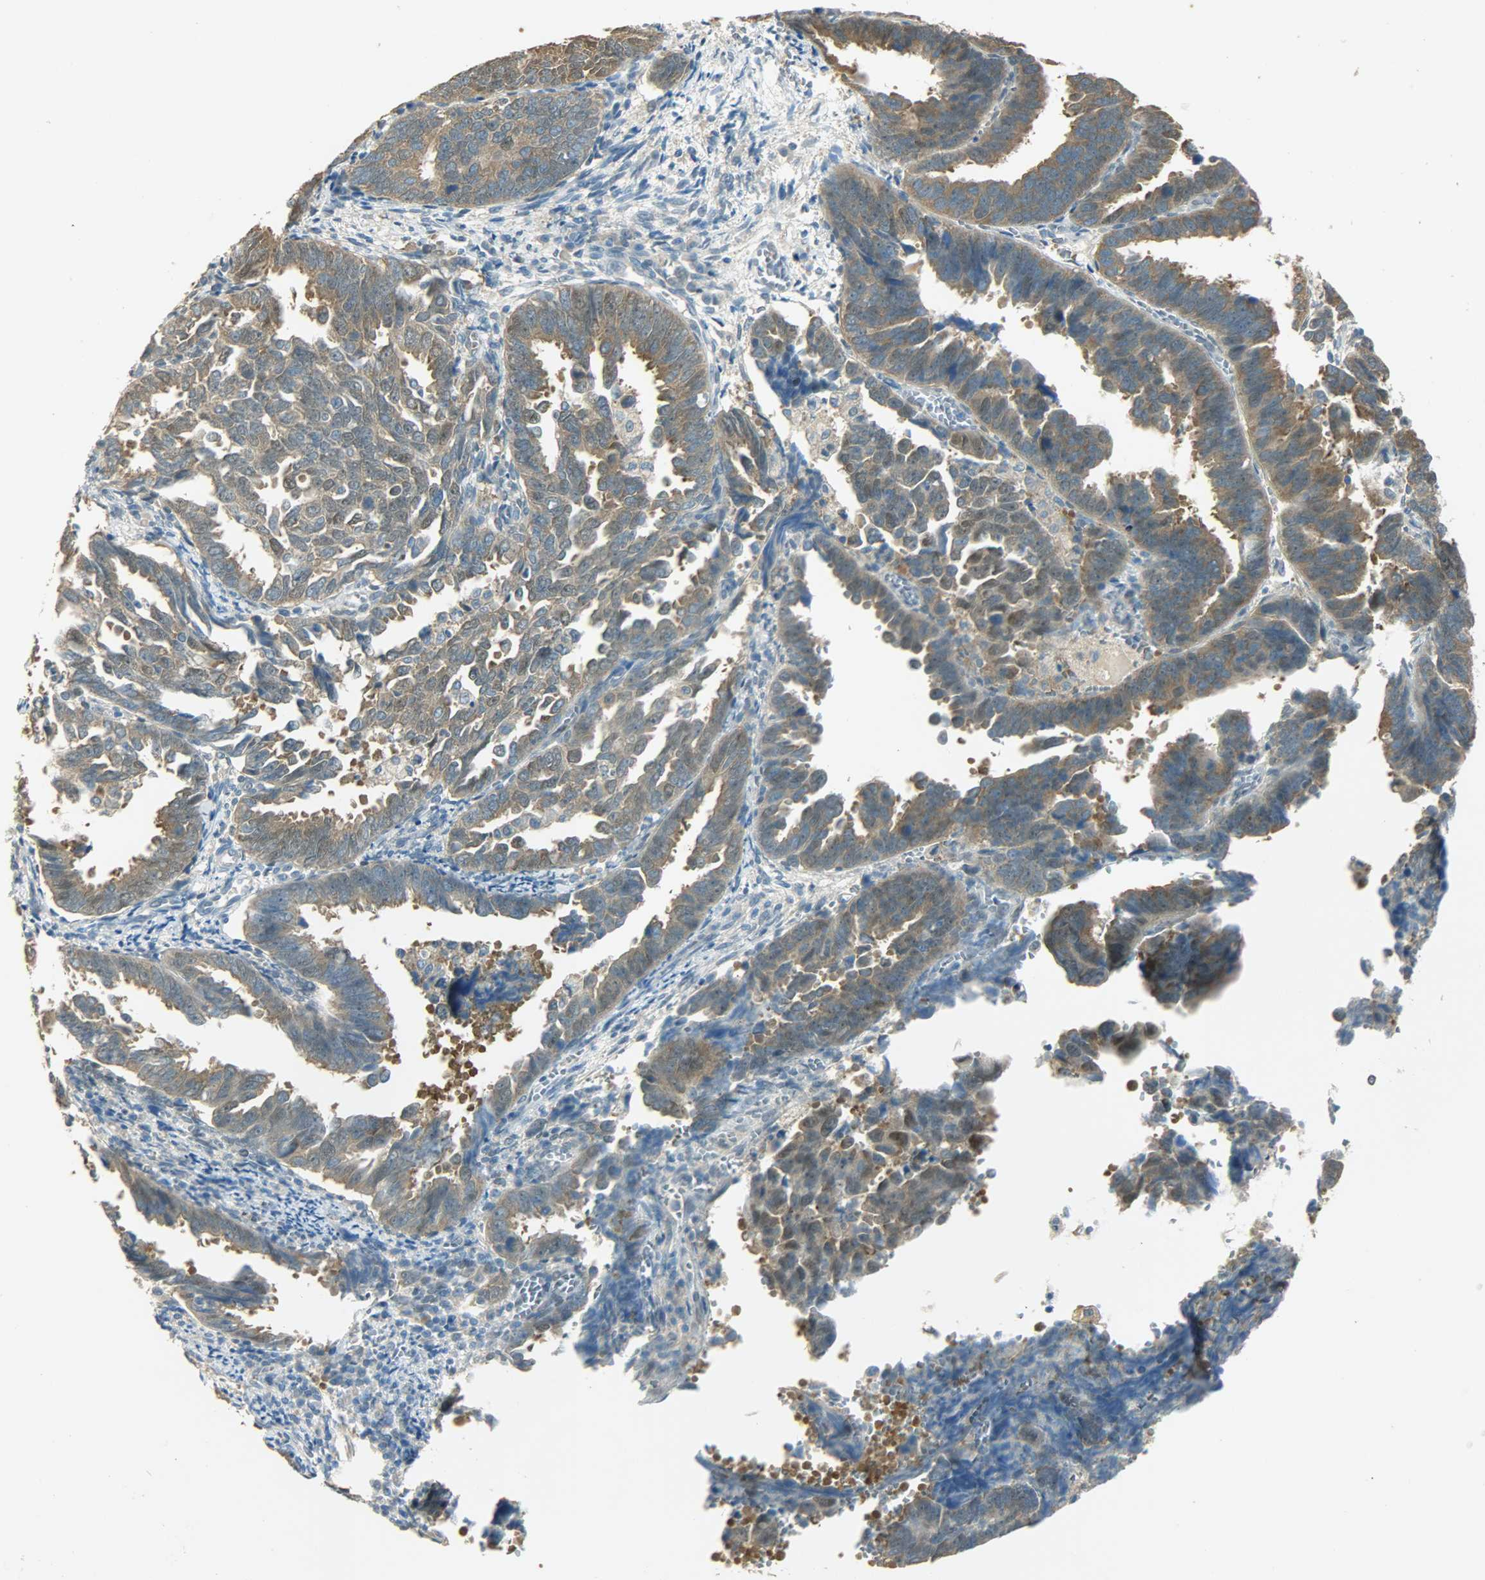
{"staining": {"intensity": "moderate", "quantity": ">75%", "location": "cytoplasmic/membranous"}, "tissue": "endometrial cancer", "cell_type": "Tumor cells", "image_type": "cancer", "snomed": [{"axis": "morphology", "description": "Adenocarcinoma, NOS"}, {"axis": "topography", "description": "Endometrium"}], "caption": "IHC staining of adenocarcinoma (endometrial), which exhibits medium levels of moderate cytoplasmic/membranous positivity in about >75% of tumor cells indicating moderate cytoplasmic/membranous protein positivity. The staining was performed using DAB (brown) for protein detection and nuclei were counterstained in hematoxylin (blue).", "gene": "PRMT5", "patient": {"sex": "female", "age": 75}}